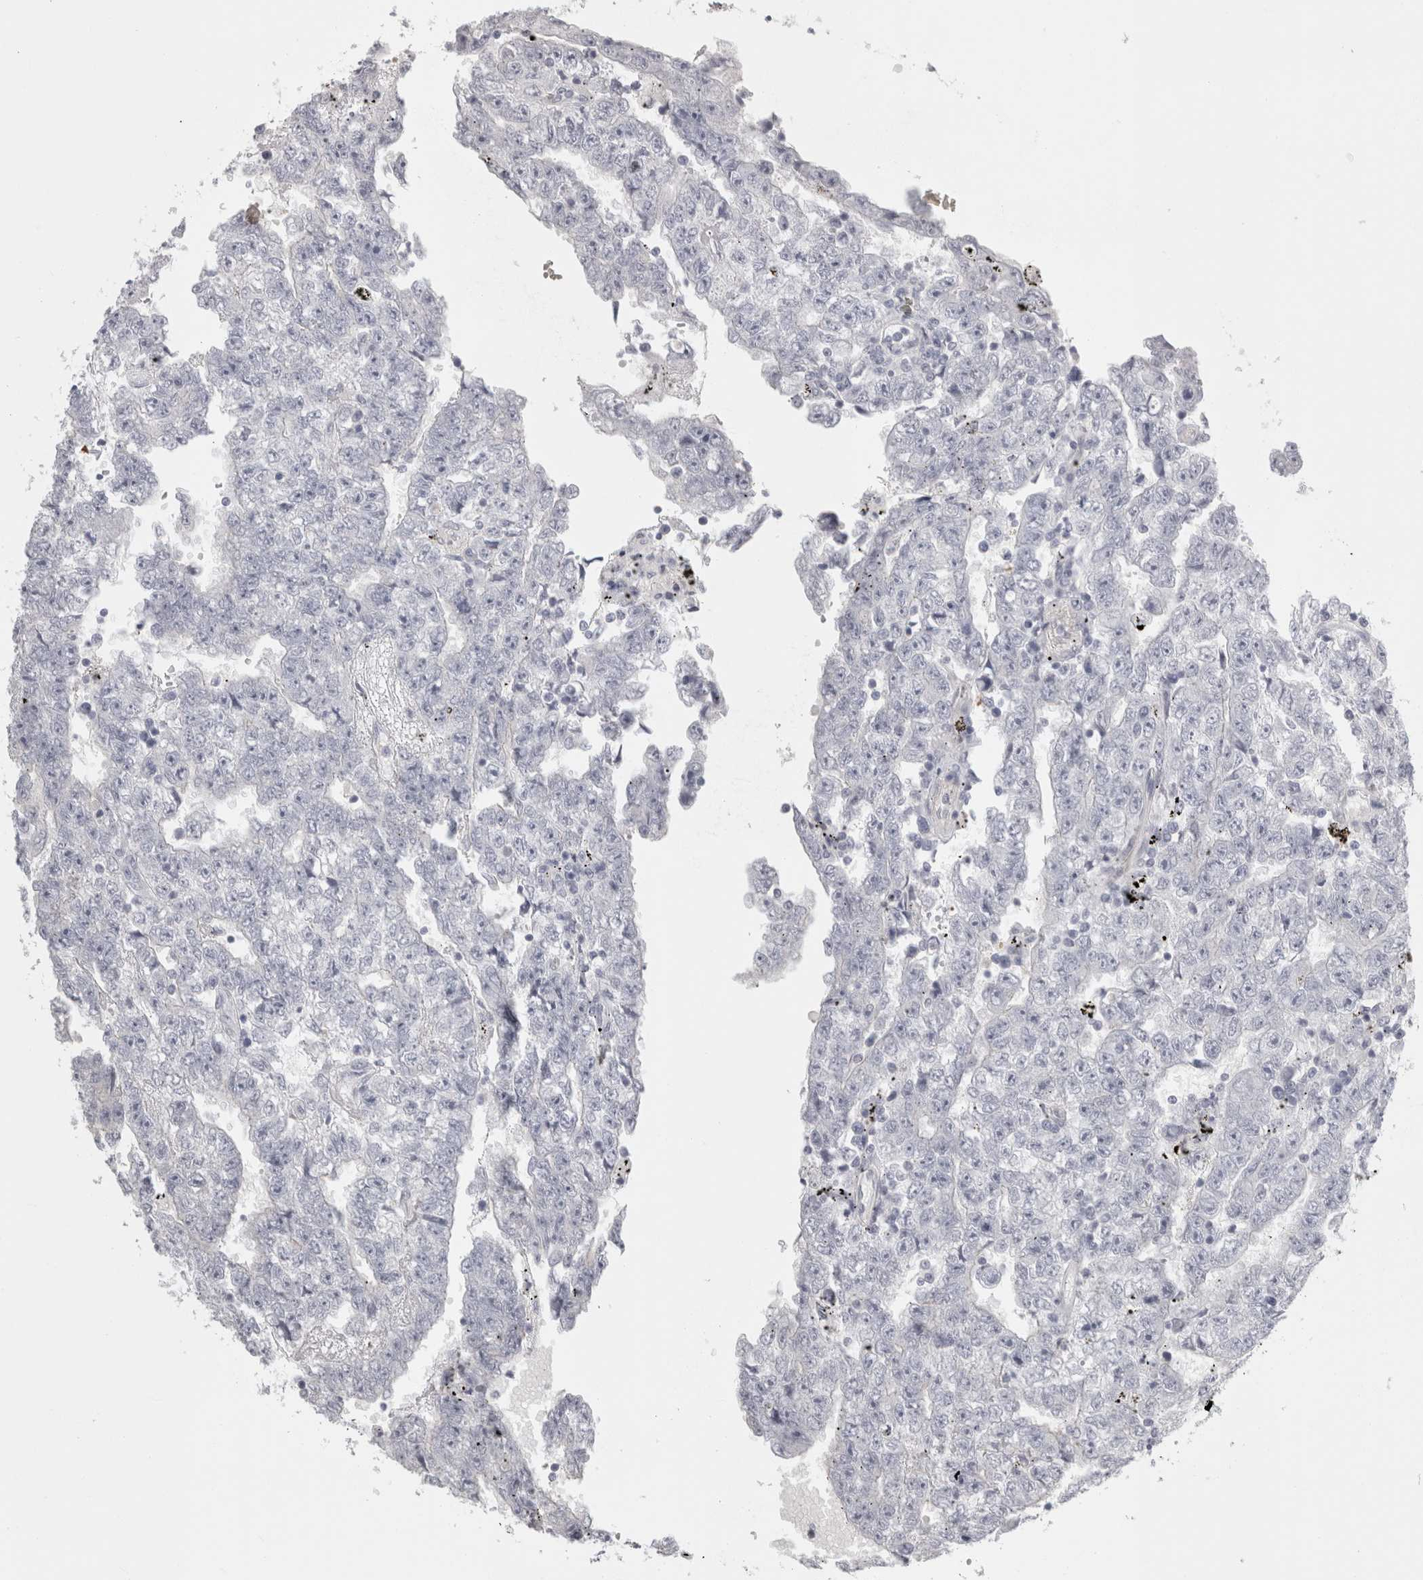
{"staining": {"intensity": "negative", "quantity": "none", "location": "none"}, "tissue": "testis cancer", "cell_type": "Tumor cells", "image_type": "cancer", "snomed": [{"axis": "morphology", "description": "Carcinoma, Embryonal, NOS"}, {"axis": "topography", "description": "Testis"}], "caption": "DAB immunohistochemical staining of human testis cancer displays no significant staining in tumor cells.", "gene": "FBLIM1", "patient": {"sex": "male", "age": 25}}